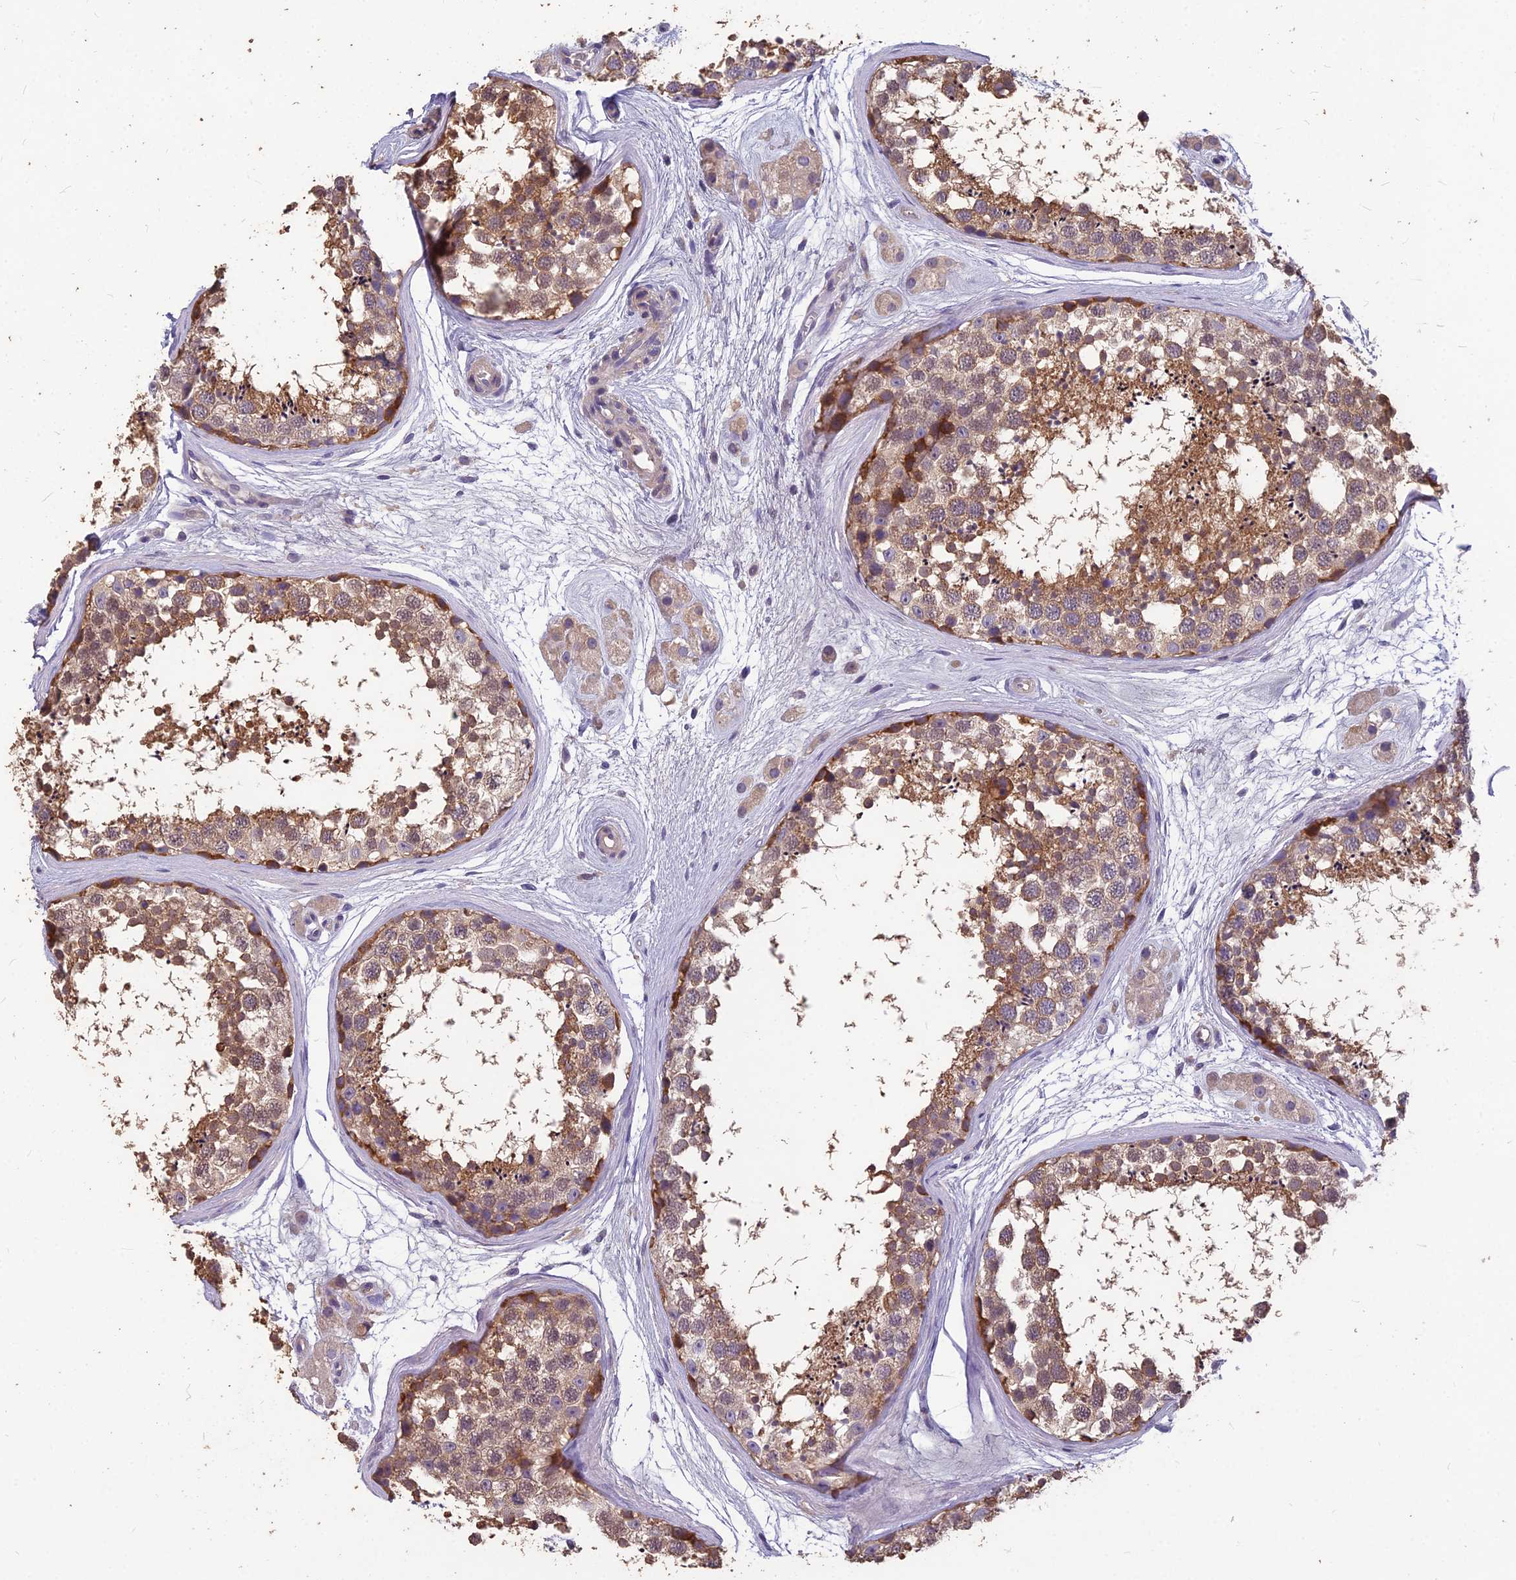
{"staining": {"intensity": "moderate", "quantity": ">75%", "location": "cytoplasmic/membranous"}, "tissue": "testis", "cell_type": "Cells in seminiferous ducts", "image_type": "normal", "snomed": [{"axis": "morphology", "description": "Normal tissue, NOS"}, {"axis": "topography", "description": "Testis"}], "caption": "Protein expression analysis of benign testis shows moderate cytoplasmic/membranous expression in approximately >75% of cells in seminiferous ducts. (Brightfield microscopy of DAB IHC at high magnification).", "gene": "CEACAM16", "patient": {"sex": "male", "age": 56}}